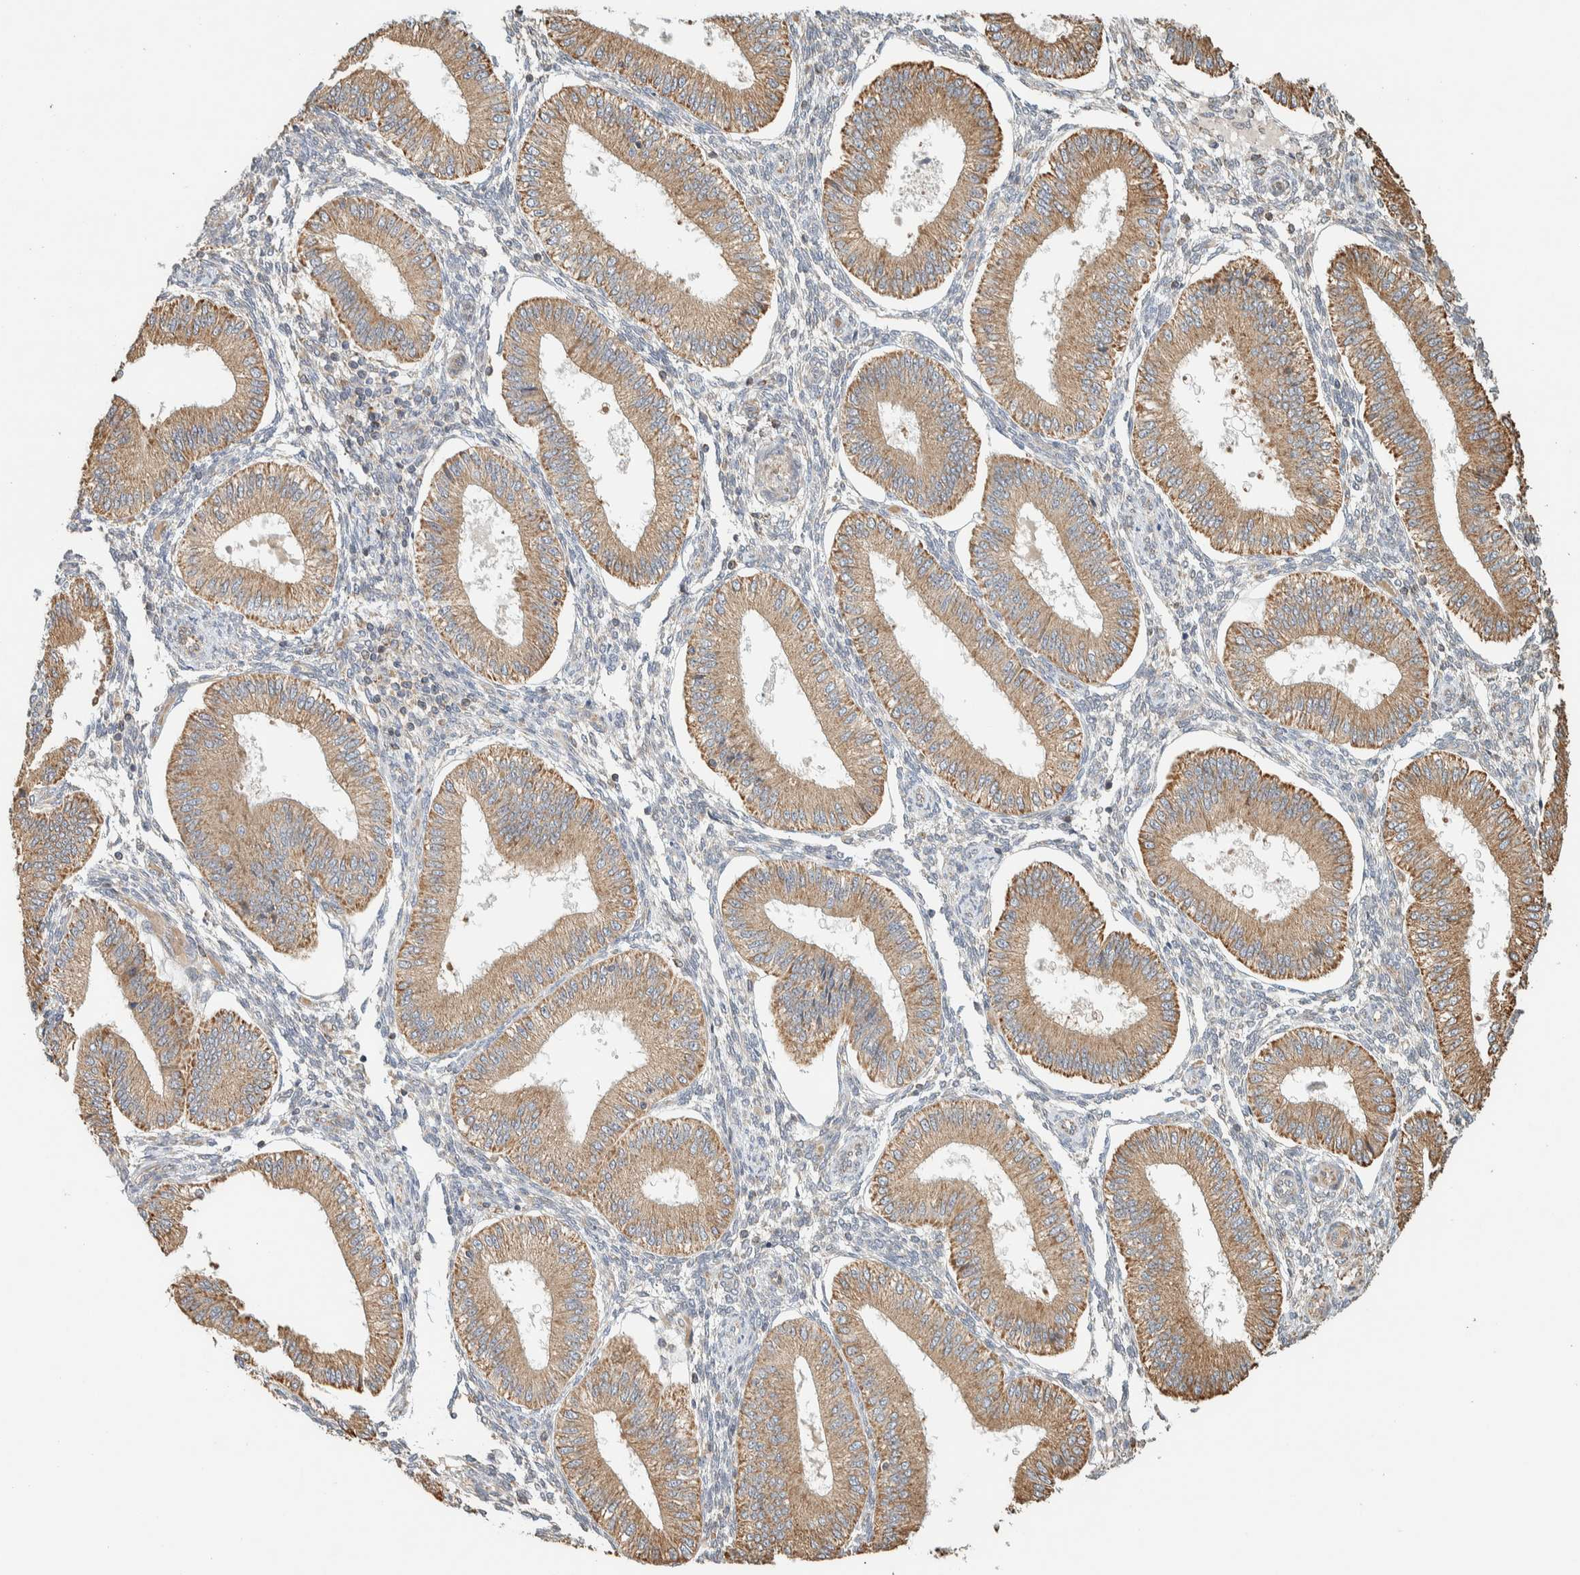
{"staining": {"intensity": "weak", "quantity": "<25%", "location": "cytoplasmic/membranous"}, "tissue": "endometrium", "cell_type": "Cells in endometrial stroma", "image_type": "normal", "snomed": [{"axis": "morphology", "description": "Normal tissue, NOS"}, {"axis": "topography", "description": "Endometrium"}], "caption": "Immunohistochemistry image of unremarkable endometrium: human endometrium stained with DAB (3,3'-diaminobenzidine) demonstrates no significant protein positivity in cells in endometrial stroma.", "gene": "RAB11FIP1", "patient": {"sex": "female", "age": 39}}